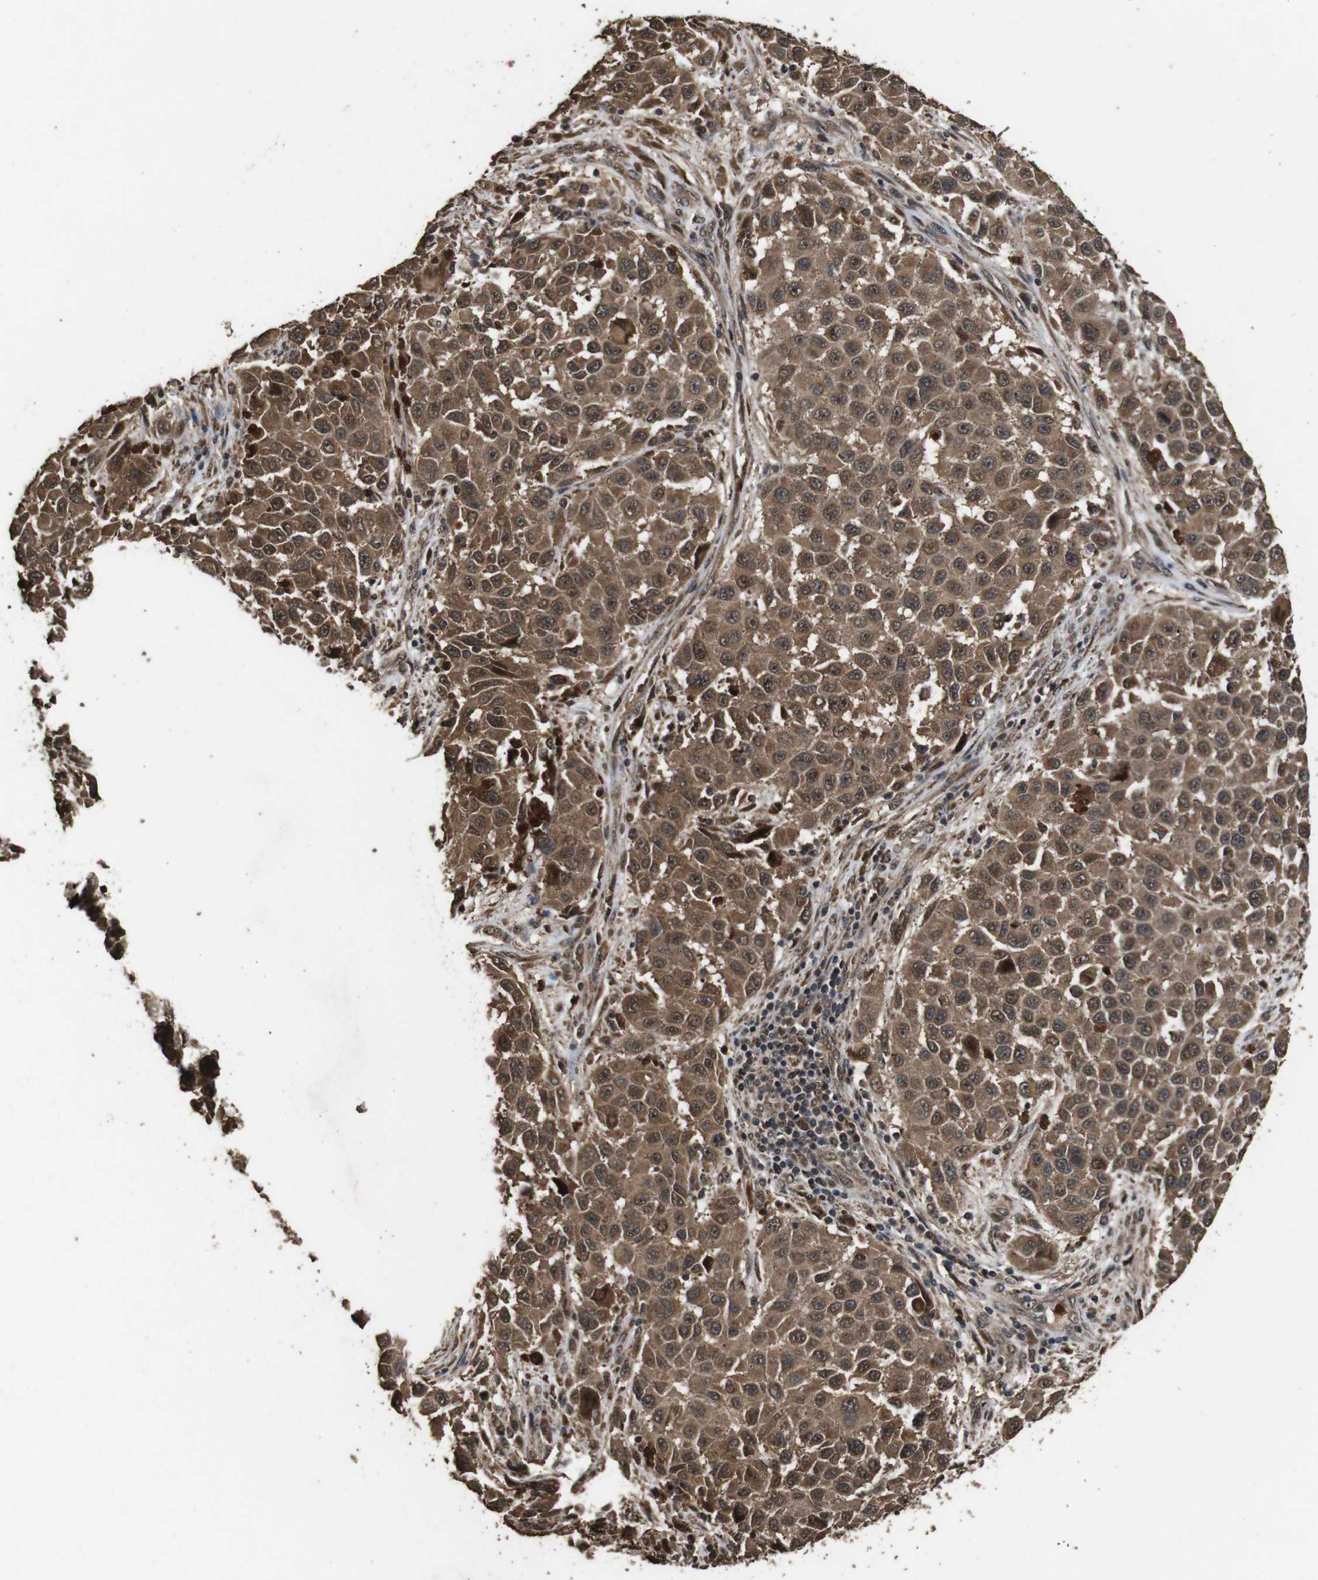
{"staining": {"intensity": "strong", "quantity": ">75%", "location": "cytoplasmic/membranous"}, "tissue": "melanoma", "cell_type": "Tumor cells", "image_type": "cancer", "snomed": [{"axis": "morphology", "description": "Malignant melanoma, Metastatic site"}, {"axis": "topography", "description": "Lymph node"}], "caption": "Melanoma stained with IHC shows strong cytoplasmic/membranous staining in approximately >75% of tumor cells.", "gene": "RRAS2", "patient": {"sex": "male", "age": 61}}